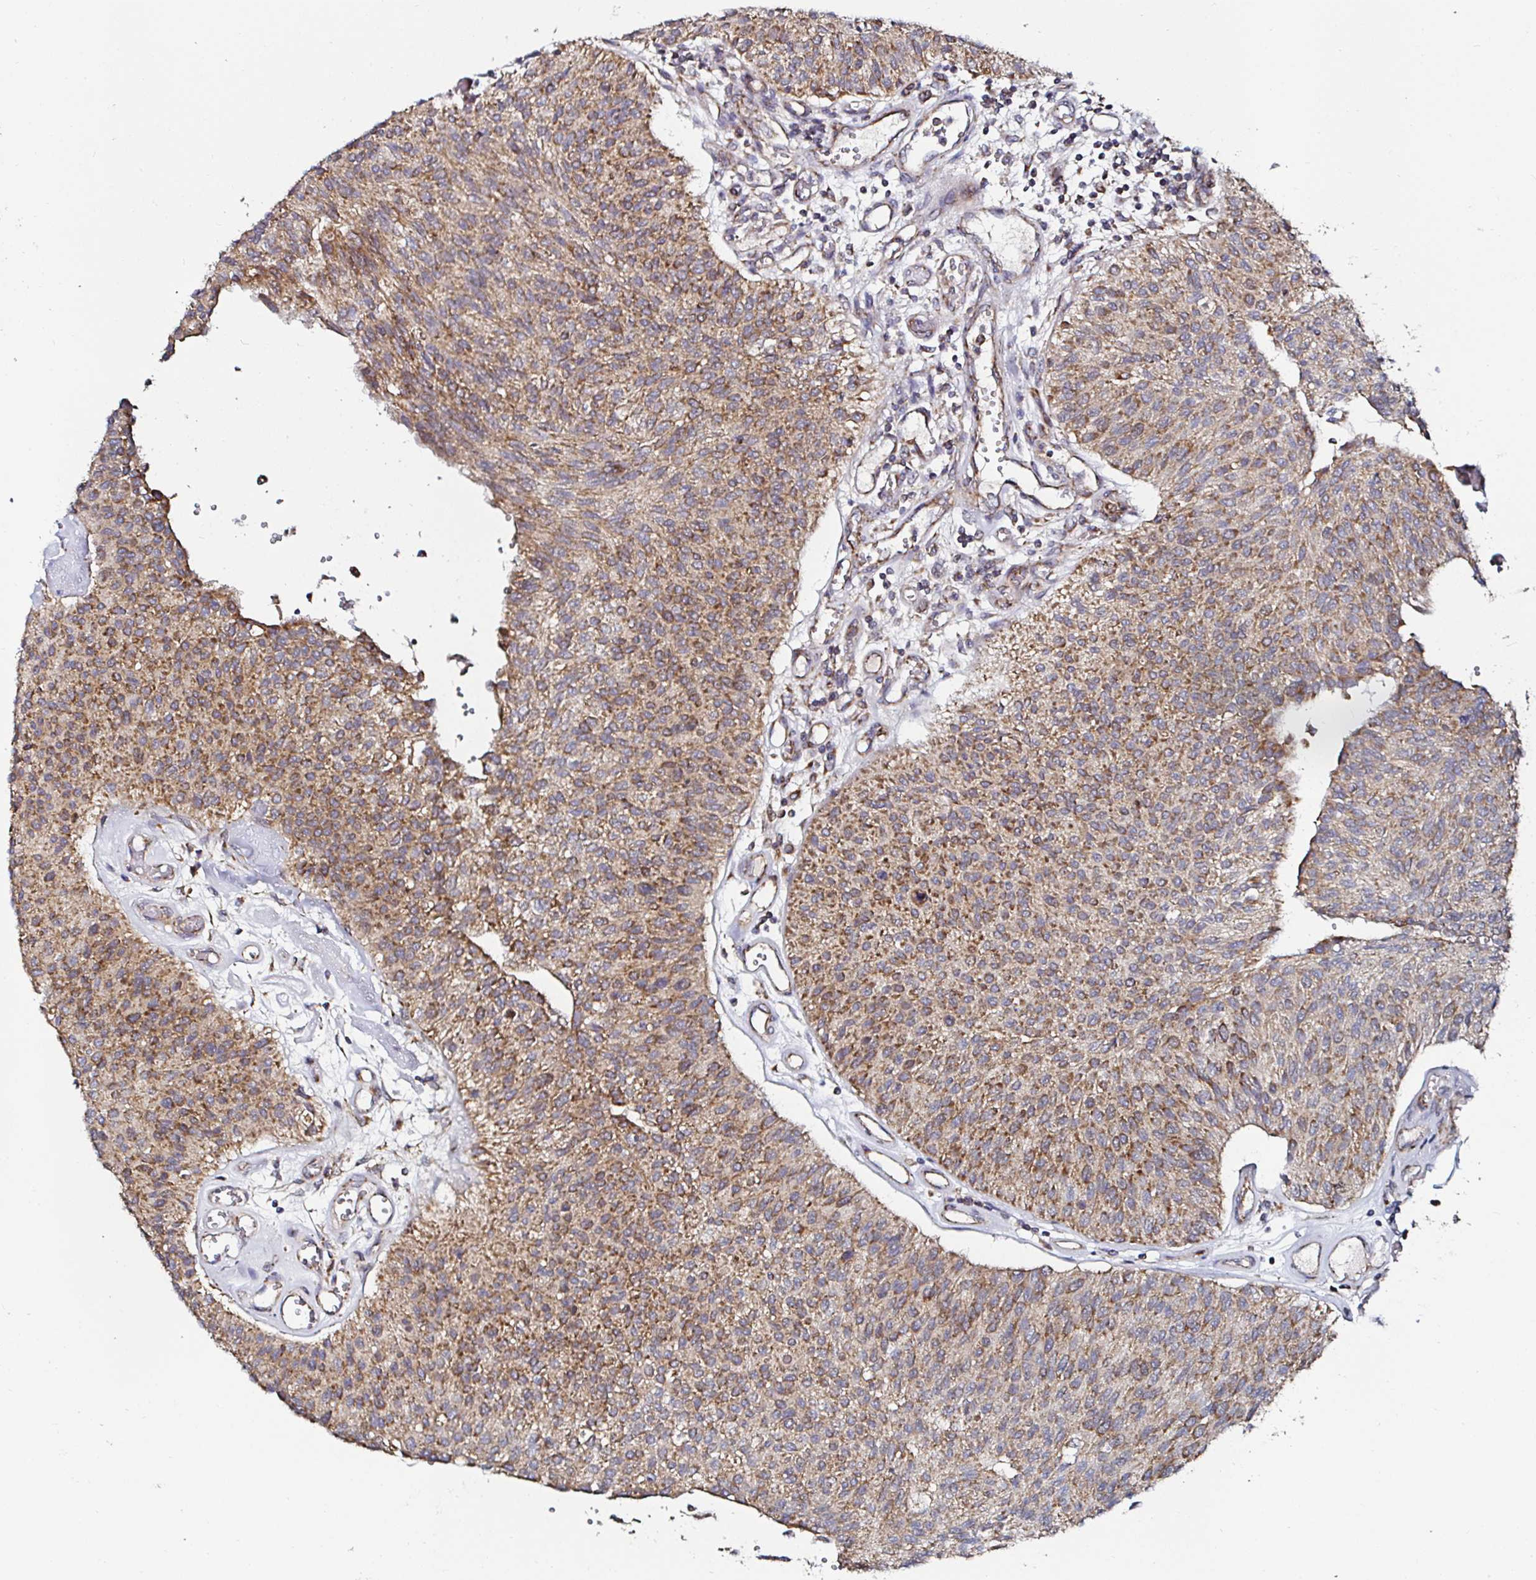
{"staining": {"intensity": "moderate", "quantity": ">75%", "location": "cytoplasmic/membranous"}, "tissue": "urothelial cancer", "cell_type": "Tumor cells", "image_type": "cancer", "snomed": [{"axis": "morphology", "description": "Urothelial carcinoma, NOS"}, {"axis": "topography", "description": "Urinary bladder"}], "caption": "An image of transitional cell carcinoma stained for a protein reveals moderate cytoplasmic/membranous brown staining in tumor cells.", "gene": "ATAD3B", "patient": {"sex": "male", "age": 55}}